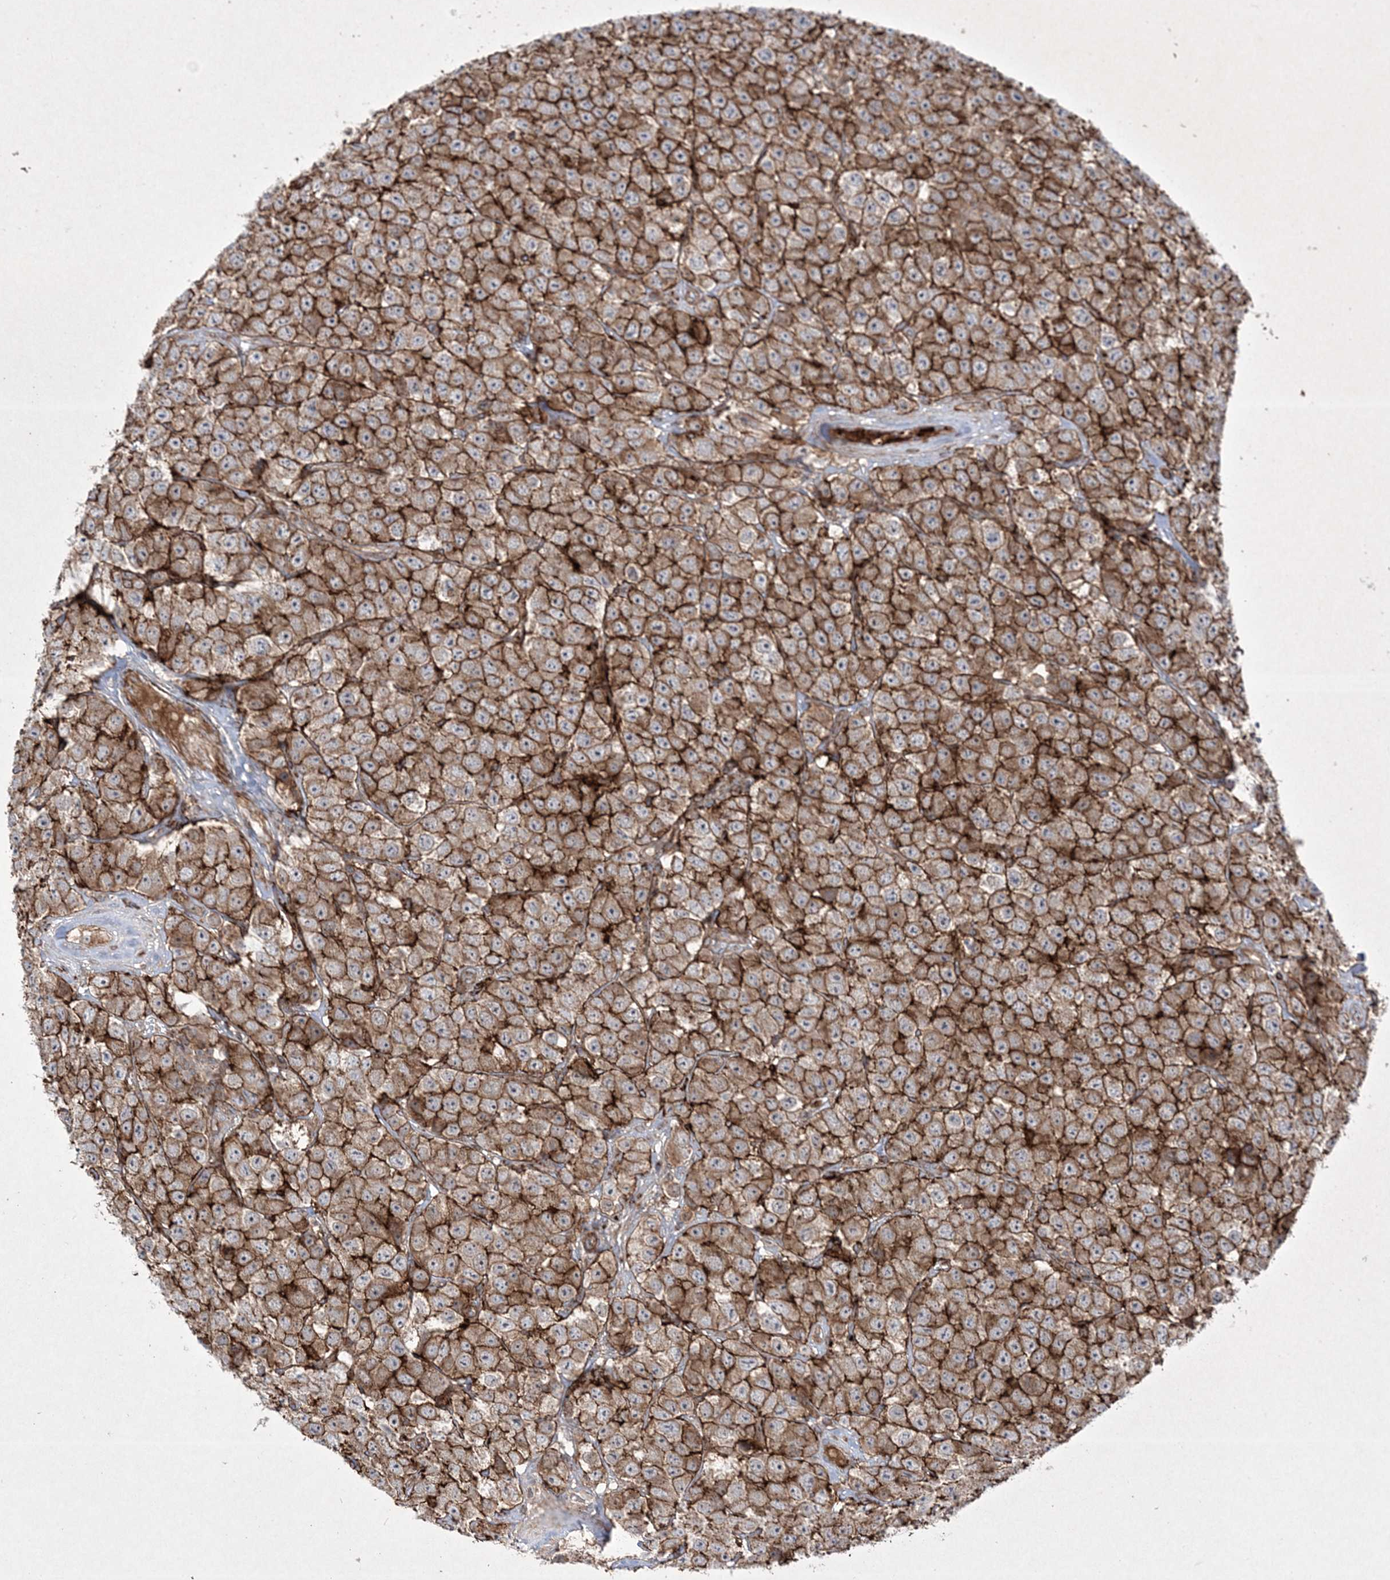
{"staining": {"intensity": "strong", "quantity": ">75%", "location": "cytoplasmic/membranous"}, "tissue": "testis cancer", "cell_type": "Tumor cells", "image_type": "cancer", "snomed": [{"axis": "morphology", "description": "Seminoma, NOS"}, {"axis": "topography", "description": "Testis"}], "caption": "A photomicrograph of human testis cancer stained for a protein shows strong cytoplasmic/membranous brown staining in tumor cells. The protein of interest is shown in brown color, while the nuclei are stained blue.", "gene": "RICTOR", "patient": {"sex": "male", "age": 28}}